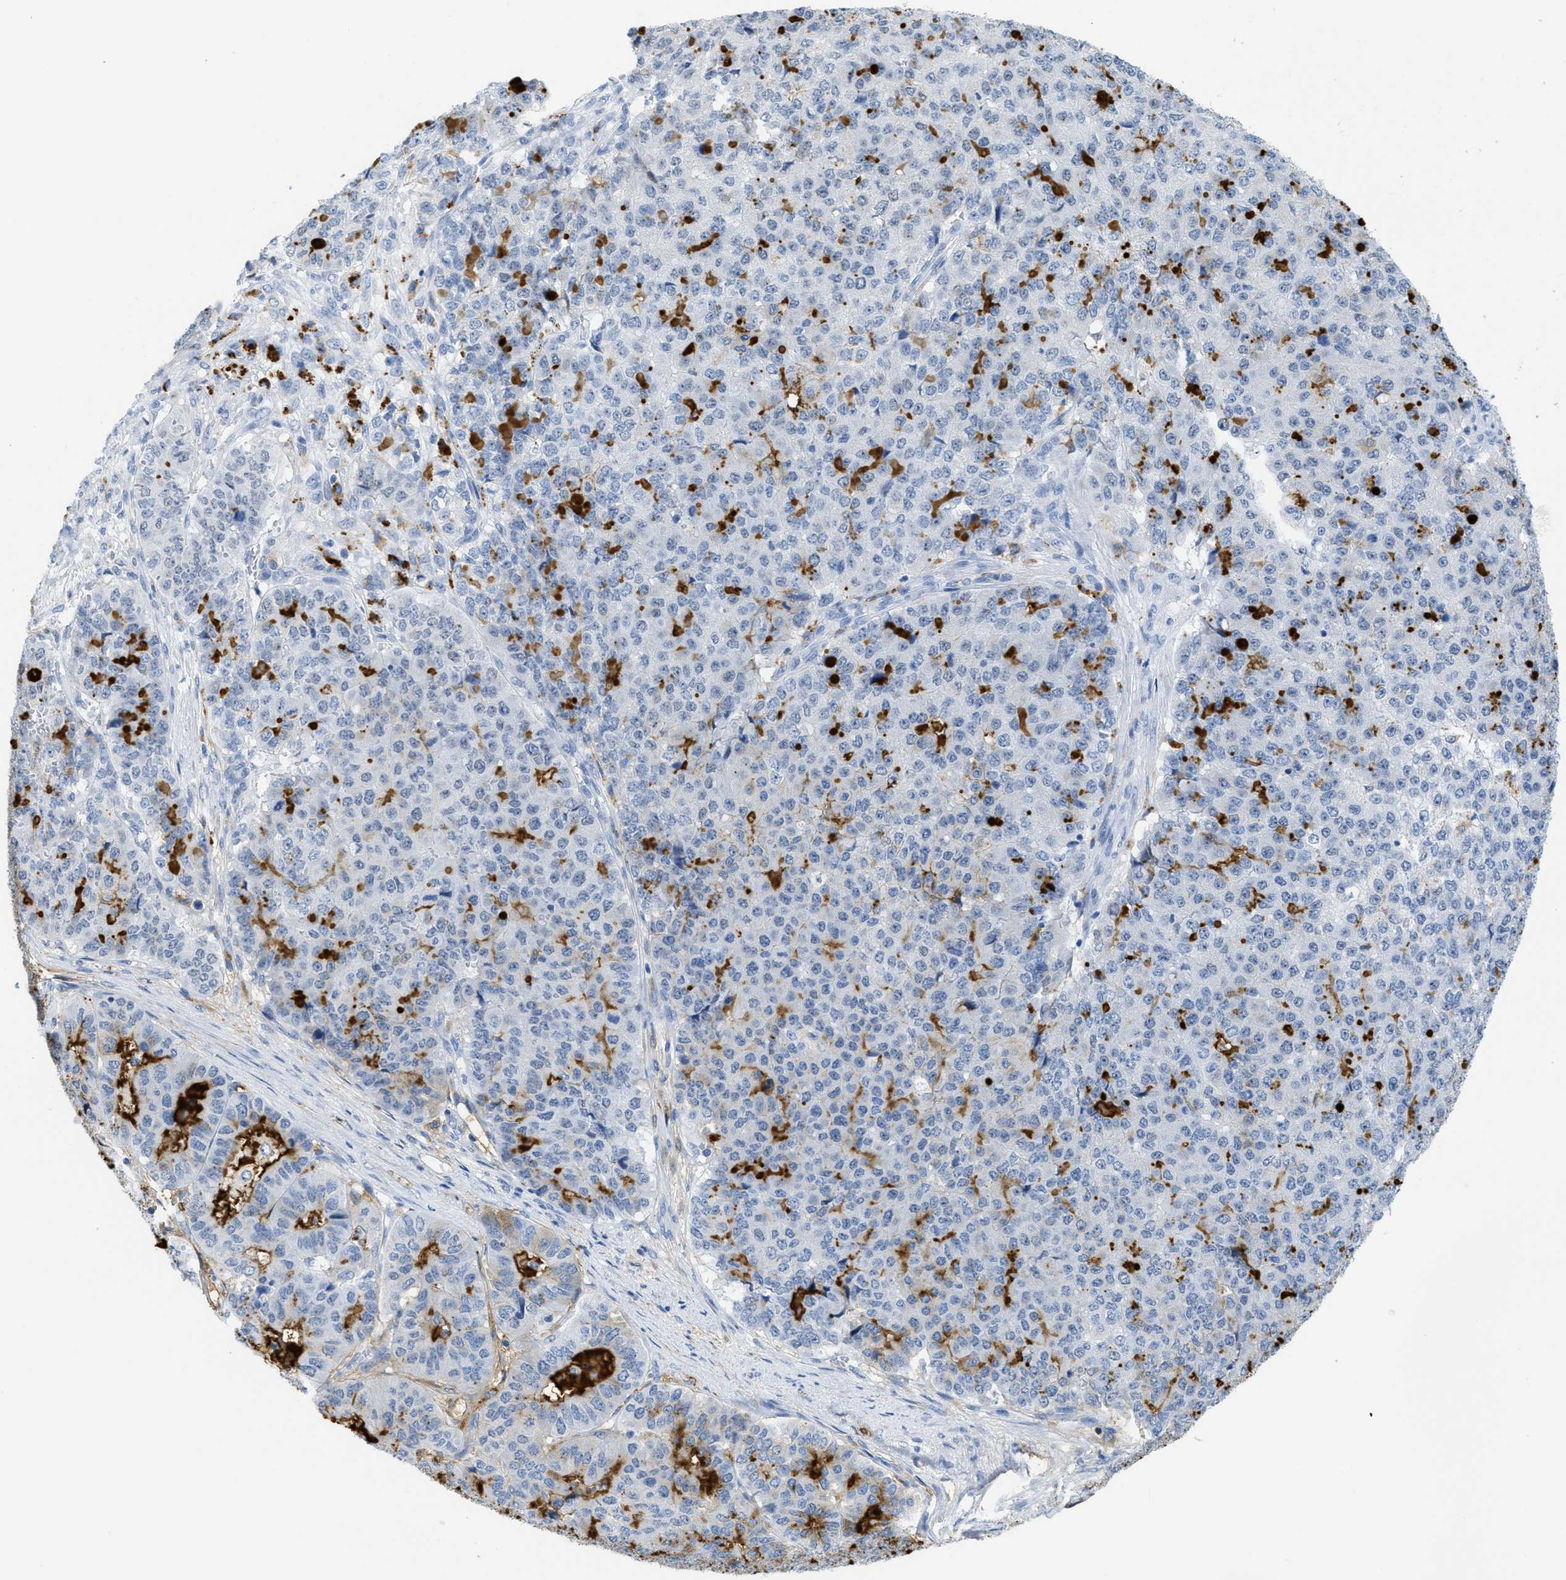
{"staining": {"intensity": "strong", "quantity": "<25%", "location": "cytoplasmic/membranous"}, "tissue": "pancreatic cancer", "cell_type": "Tumor cells", "image_type": "cancer", "snomed": [{"axis": "morphology", "description": "Adenocarcinoma, NOS"}, {"axis": "topography", "description": "Pancreas"}], "caption": "Immunohistochemical staining of human pancreatic cancer (adenocarcinoma) demonstrates strong cytoplasmic/membranous protein positivity in approximately <25% of tumor cells.", "gene": "WDR4", "patient": {"sex": "male", "age": 50}}